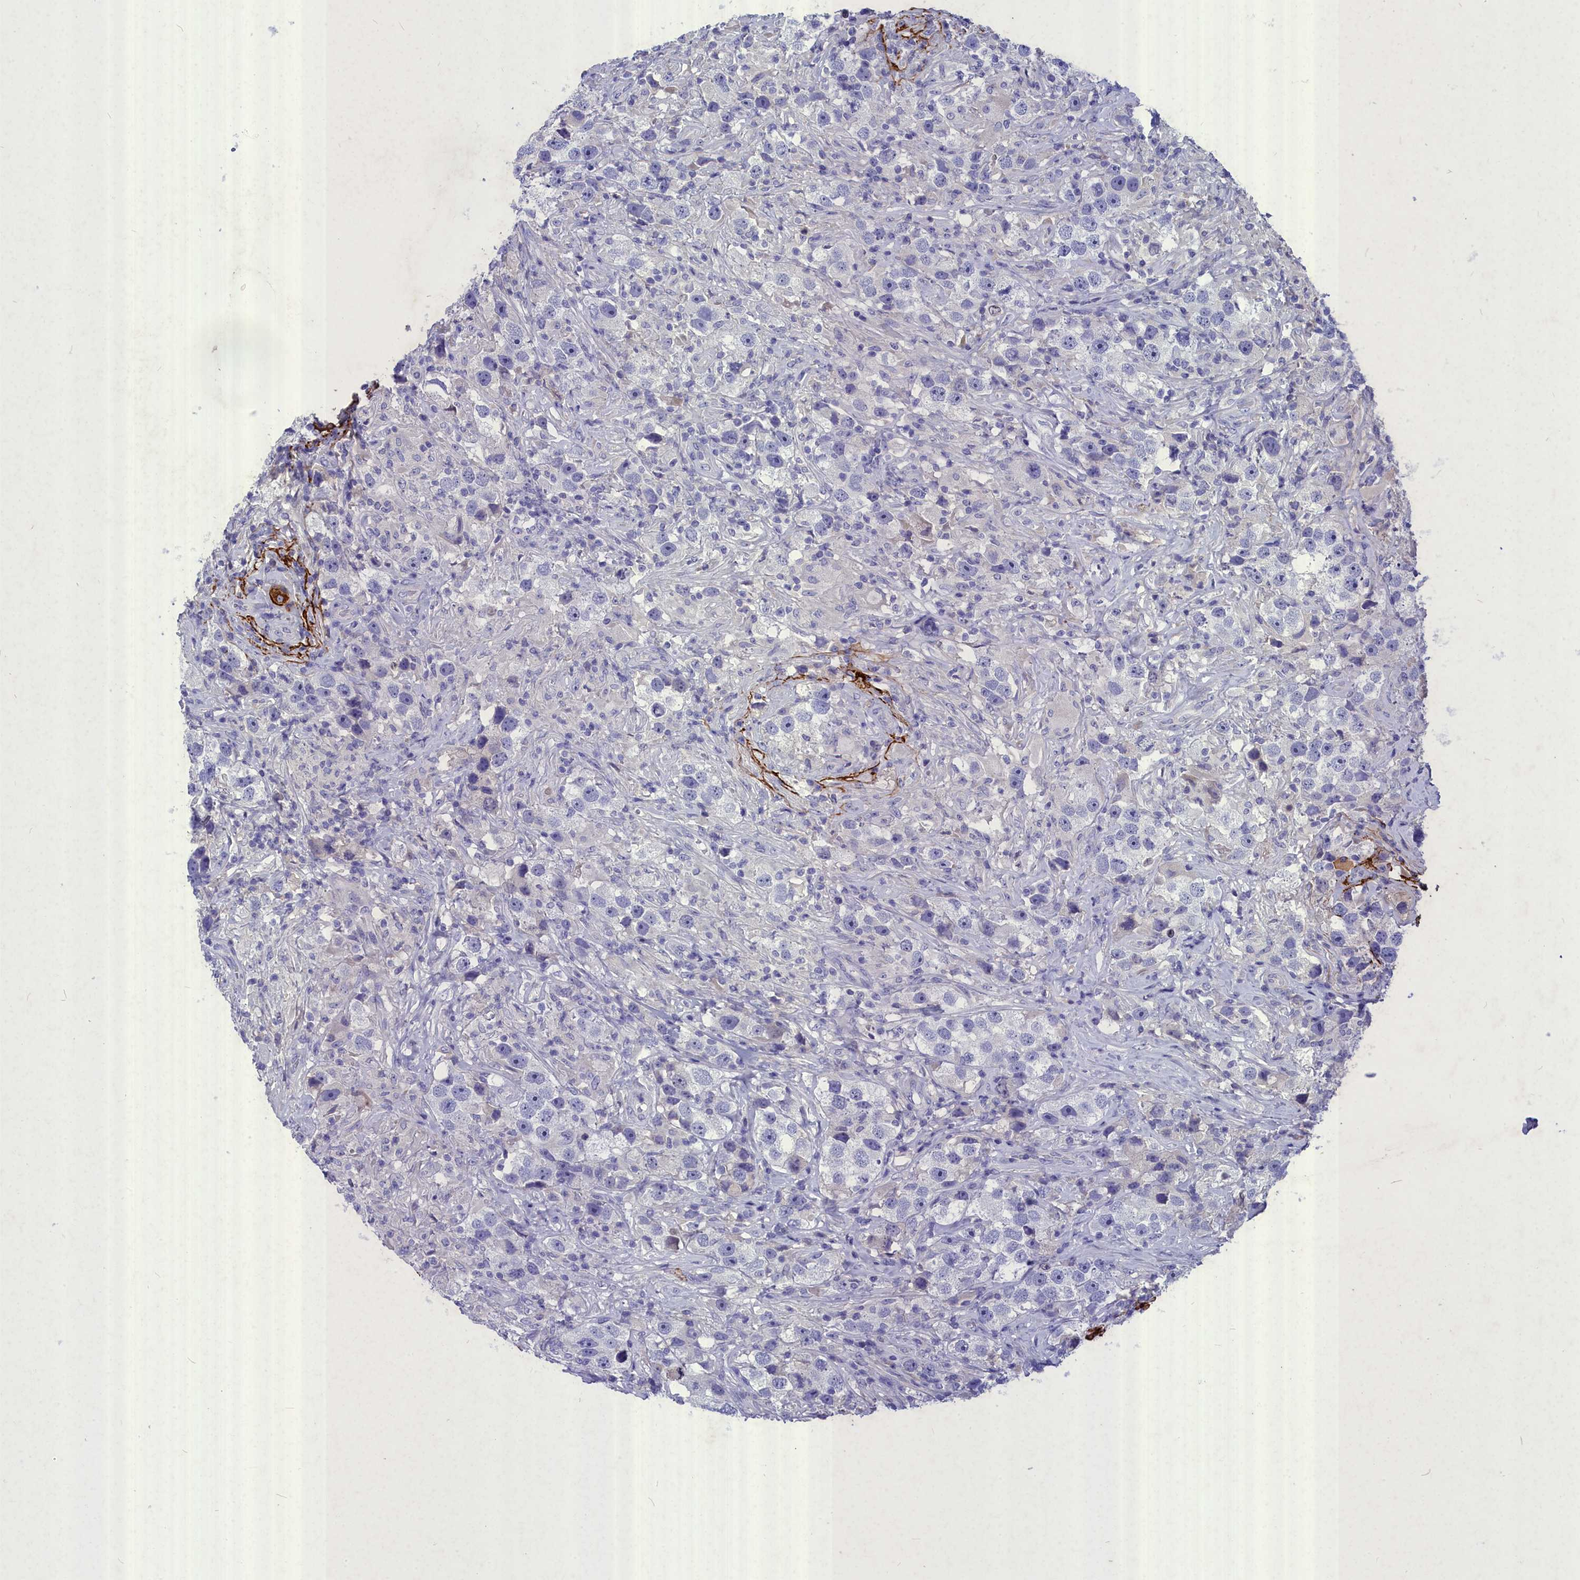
{"staining": {"intensity": "negative", "quantity": "none", "location": "none"}, "tissue": "testis cancer", "cell_type": "Tumor cells", "image_type": "cancer", "snomed": [{"axis": "morphology", "description": "Seminoma, NOS"}, {"axis": "topography", "description": "Testis"}], "caption": "High magnification brightfield microscopy of seminoma (testis) stained with DAB (brown) and counterstained with hematoxylin (blue): tumor cells show no significant expression.", "gene": "DEFB119", "patient": {"sex": "male", "age": 49}}